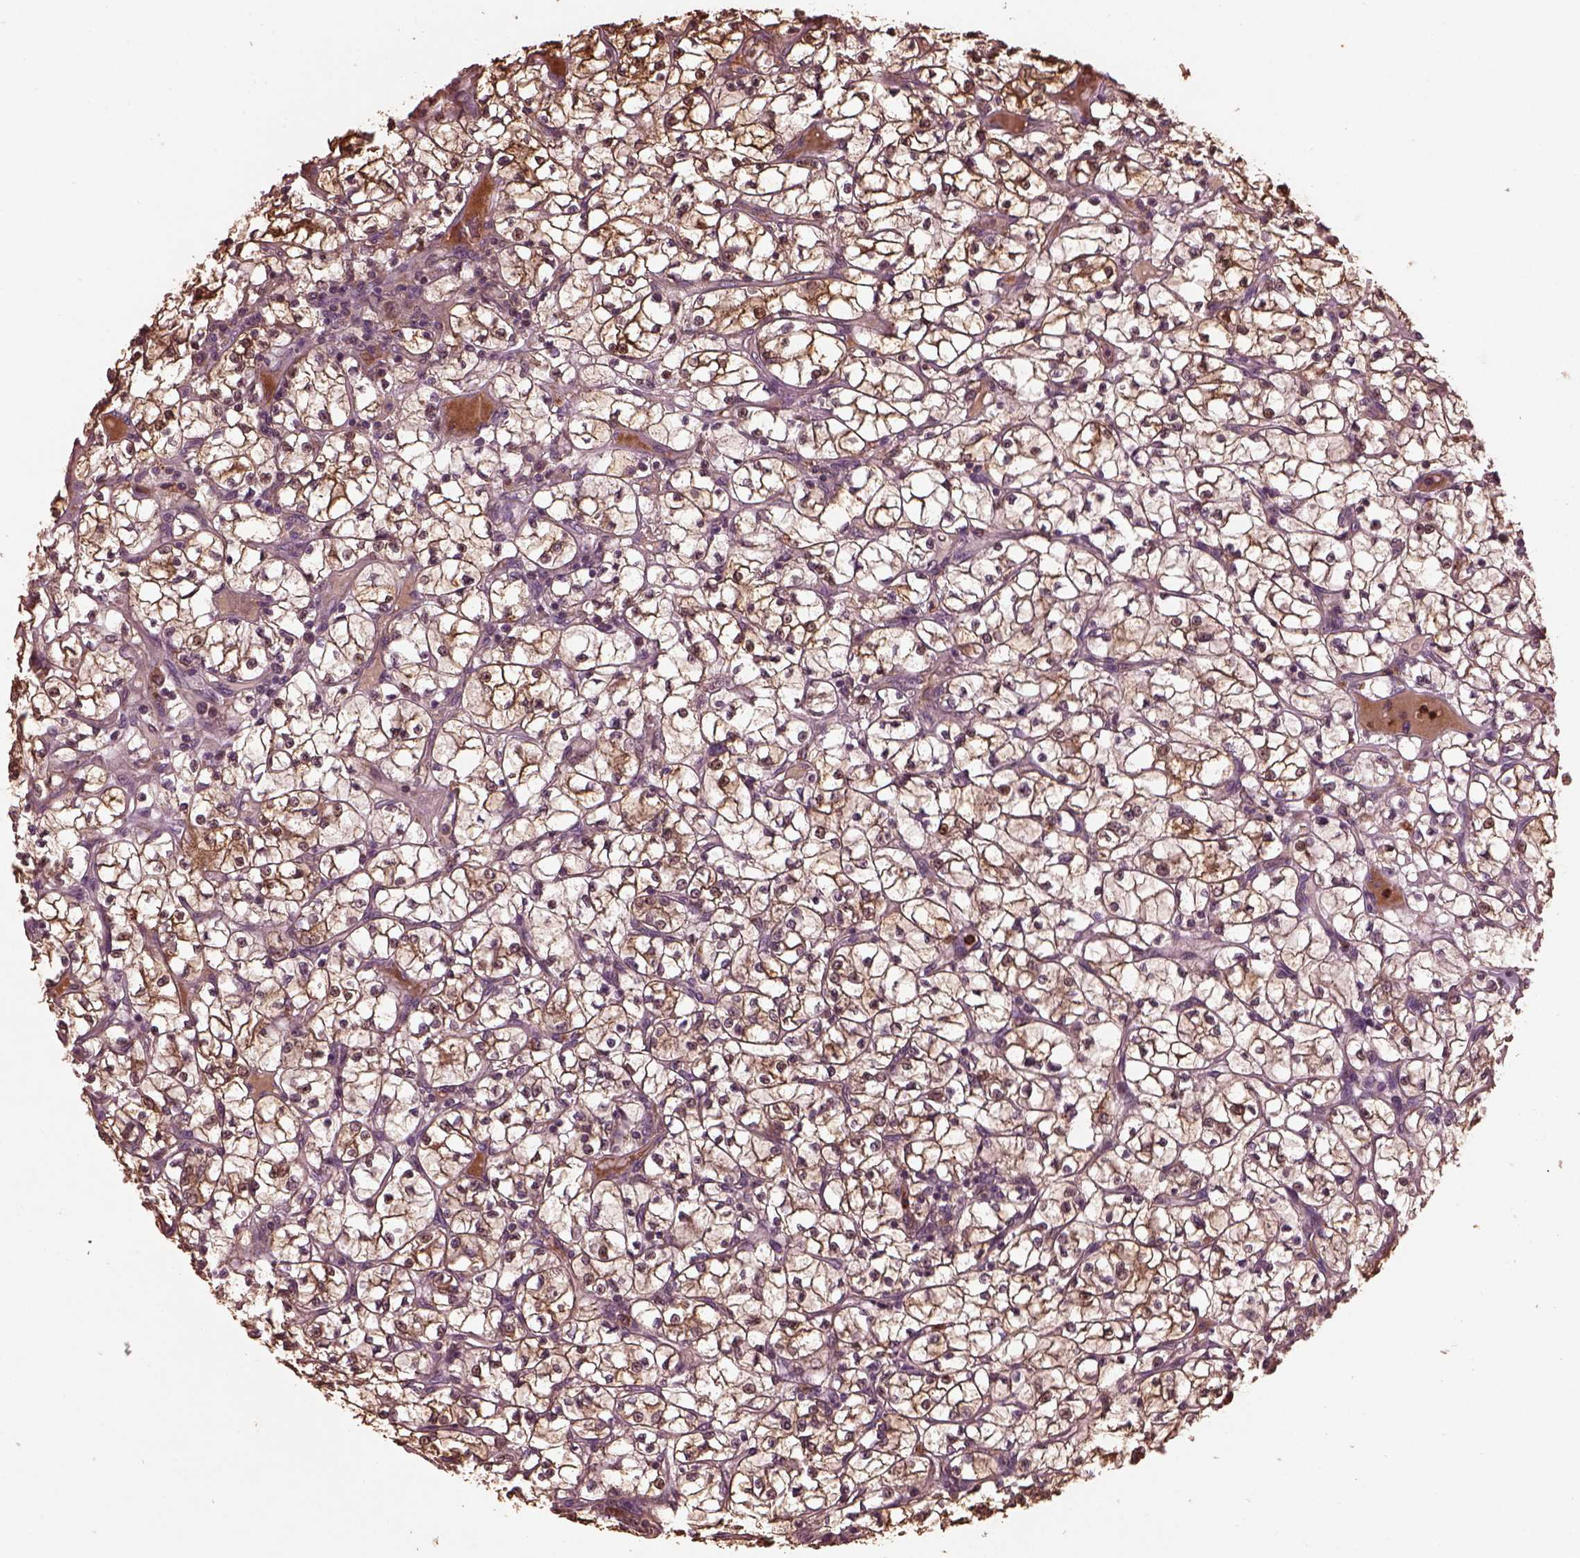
{"staining": {"intensity": "moderate", "quantity": ">75%", "location": "cytoplasmic/membranous"}, "tissue": "renal cancer", "cell_type": "Tumor cells", "image_type": "cancer", "snomed": [{"axis": "morphology", "description": "Adenocarcinoma, NOS"}, {"axis": "topography", "description": "Kidney"}], "caption": "Human renal cancer (adenocarcinoma) stained with a protein marker exhibits moderate staining in tumor cells.", "gene": "RUFY3", "patient": {"sex": "female", "age": 64}}